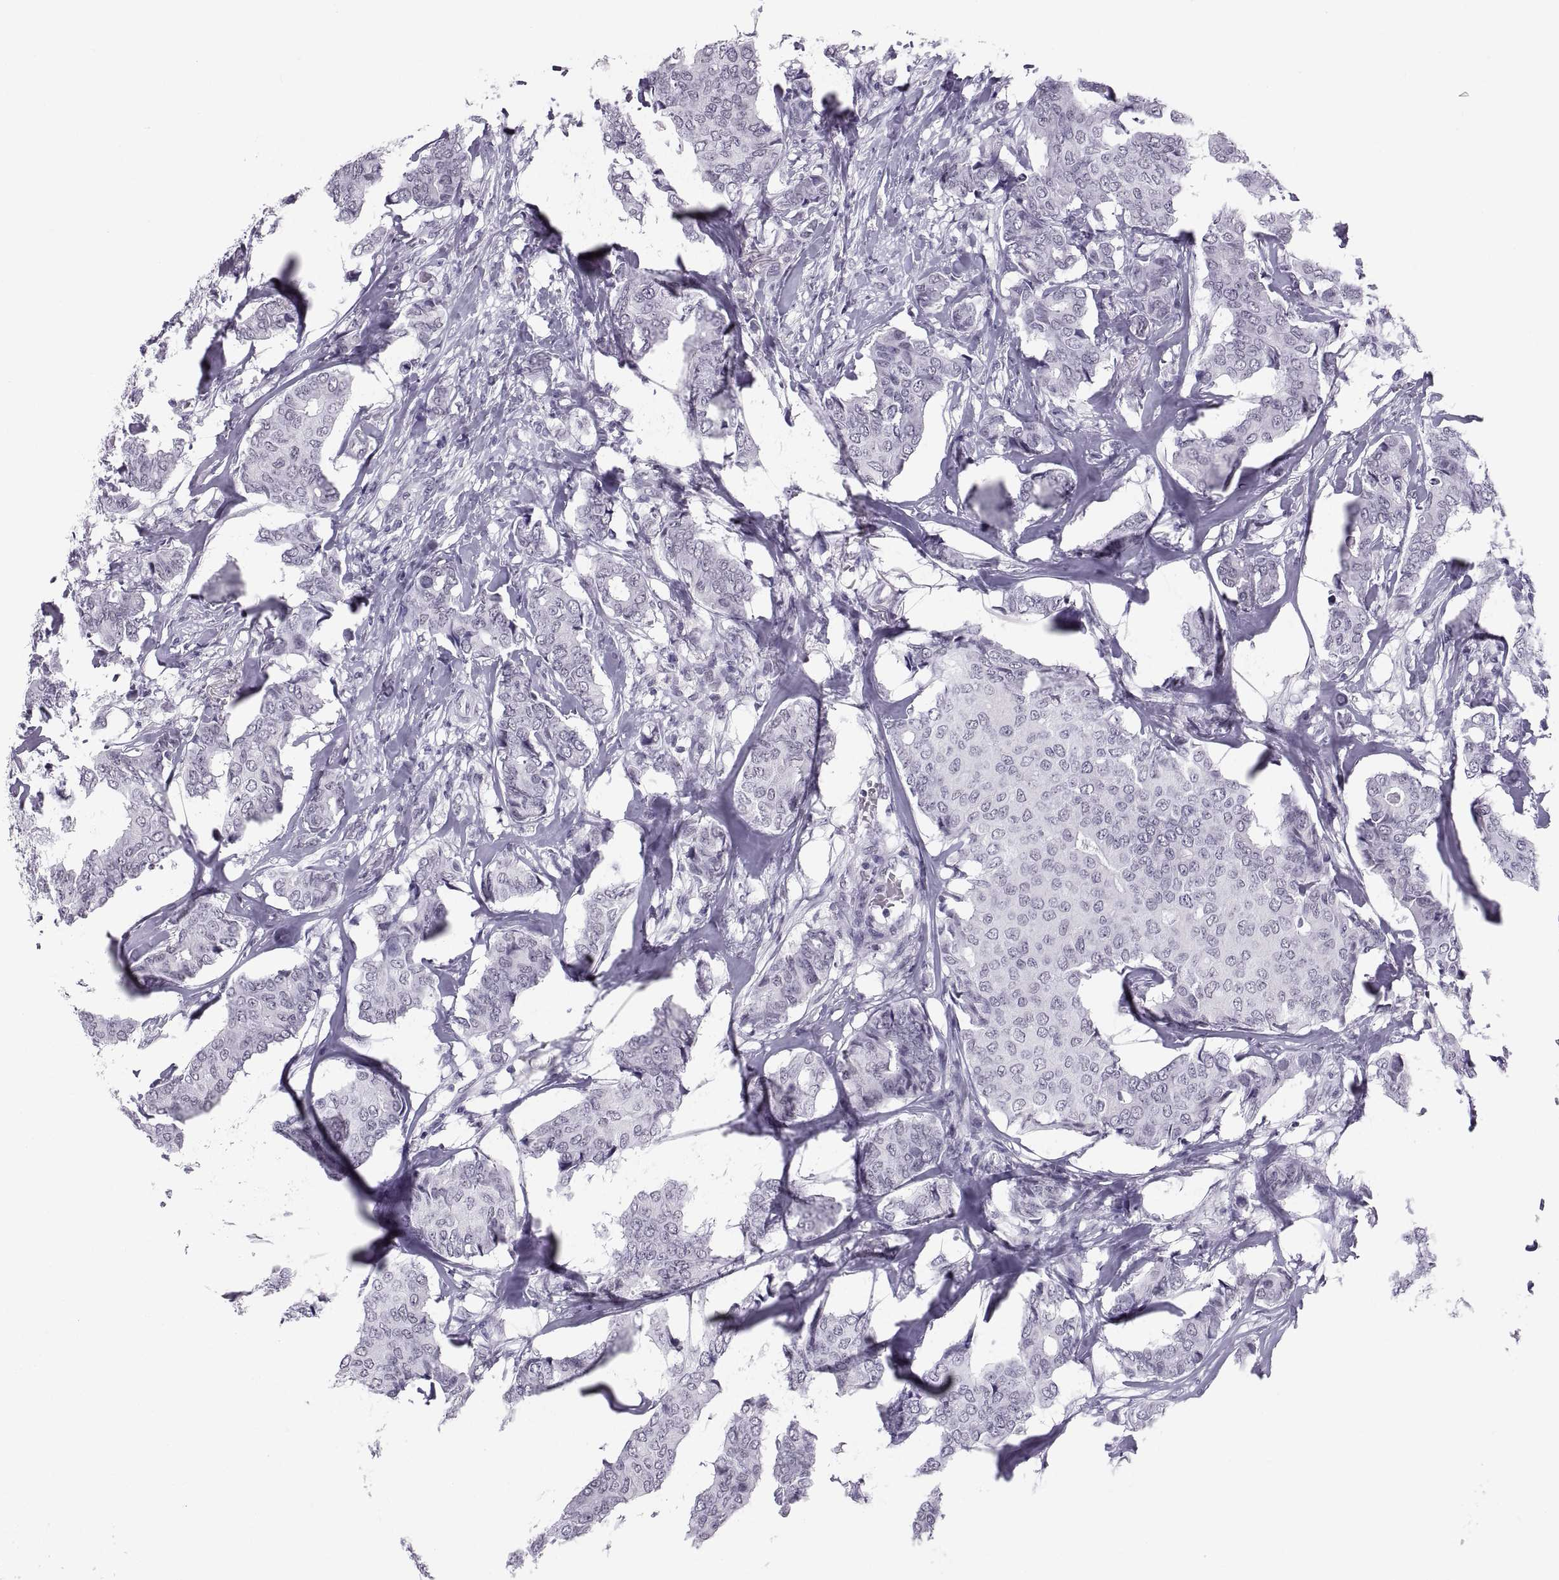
{"staining": {"intensity": "negative", "quantity": "none", "location": "none"}, "tissue": "breast cancer", "cell_type": "Tumor cells", "image_type": "cancer", "snomed": [{"axis": "morphology", "description": "Duct carcinoma"}, {"axis": "topography", "description": "Breast"}], "caption": "A photomicrograph of breast invasive ductal carcinoma stained for a protein demonstrates no brown staining in tumor cells.", "gene": "NEUROD6", "patient": {"sex": "female", "age": 75}}